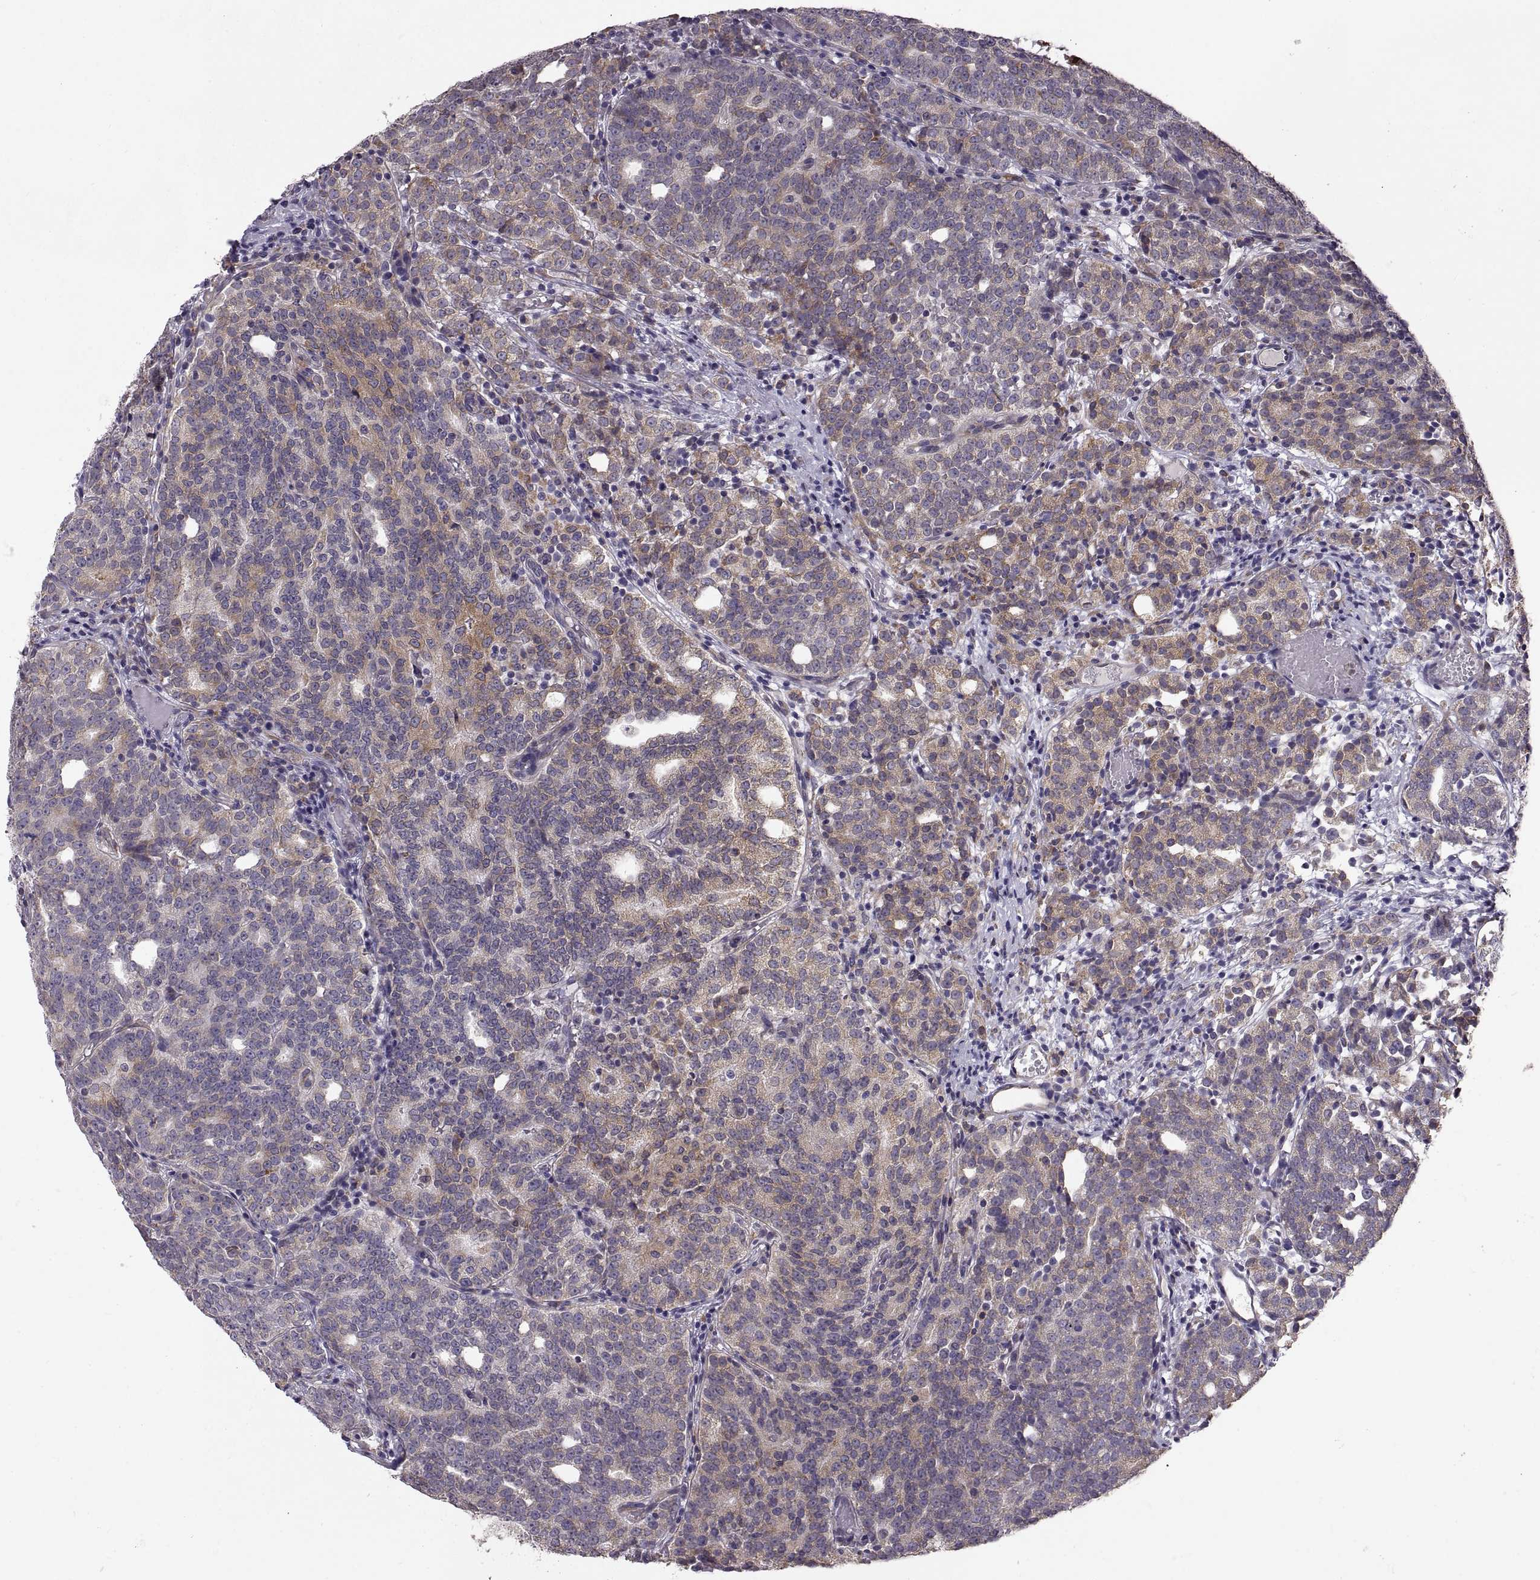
{"staining": {"intensity": "moderate", "quantity": "25%-75%", "location": "cytoplasmic/membranous"}, "tissue": "prostate cancer", "cell_type": "Tumor cells", "image_type": "cancer", "snomed": [{"axis": "morphology", "description": "Adenocarcinoma, High grade"}, {"axis": "topography", "description": "Prostate"}], "caption": "DAB (3,3'-diaminobenzidine) immunohistochemical staining of human prostate cancer demonstrates moderate cytoplasmic/membranous protein expression in about 25%-75% of tumor cells. The staining was performed using DAB (3,3'-diaminobenzidine), with brown indicating positive protein expression. Nuclei are stained blue with hematoxylin.", "gene": "PLEKHB2", "patient": {"sex": "male", "age": 53}}